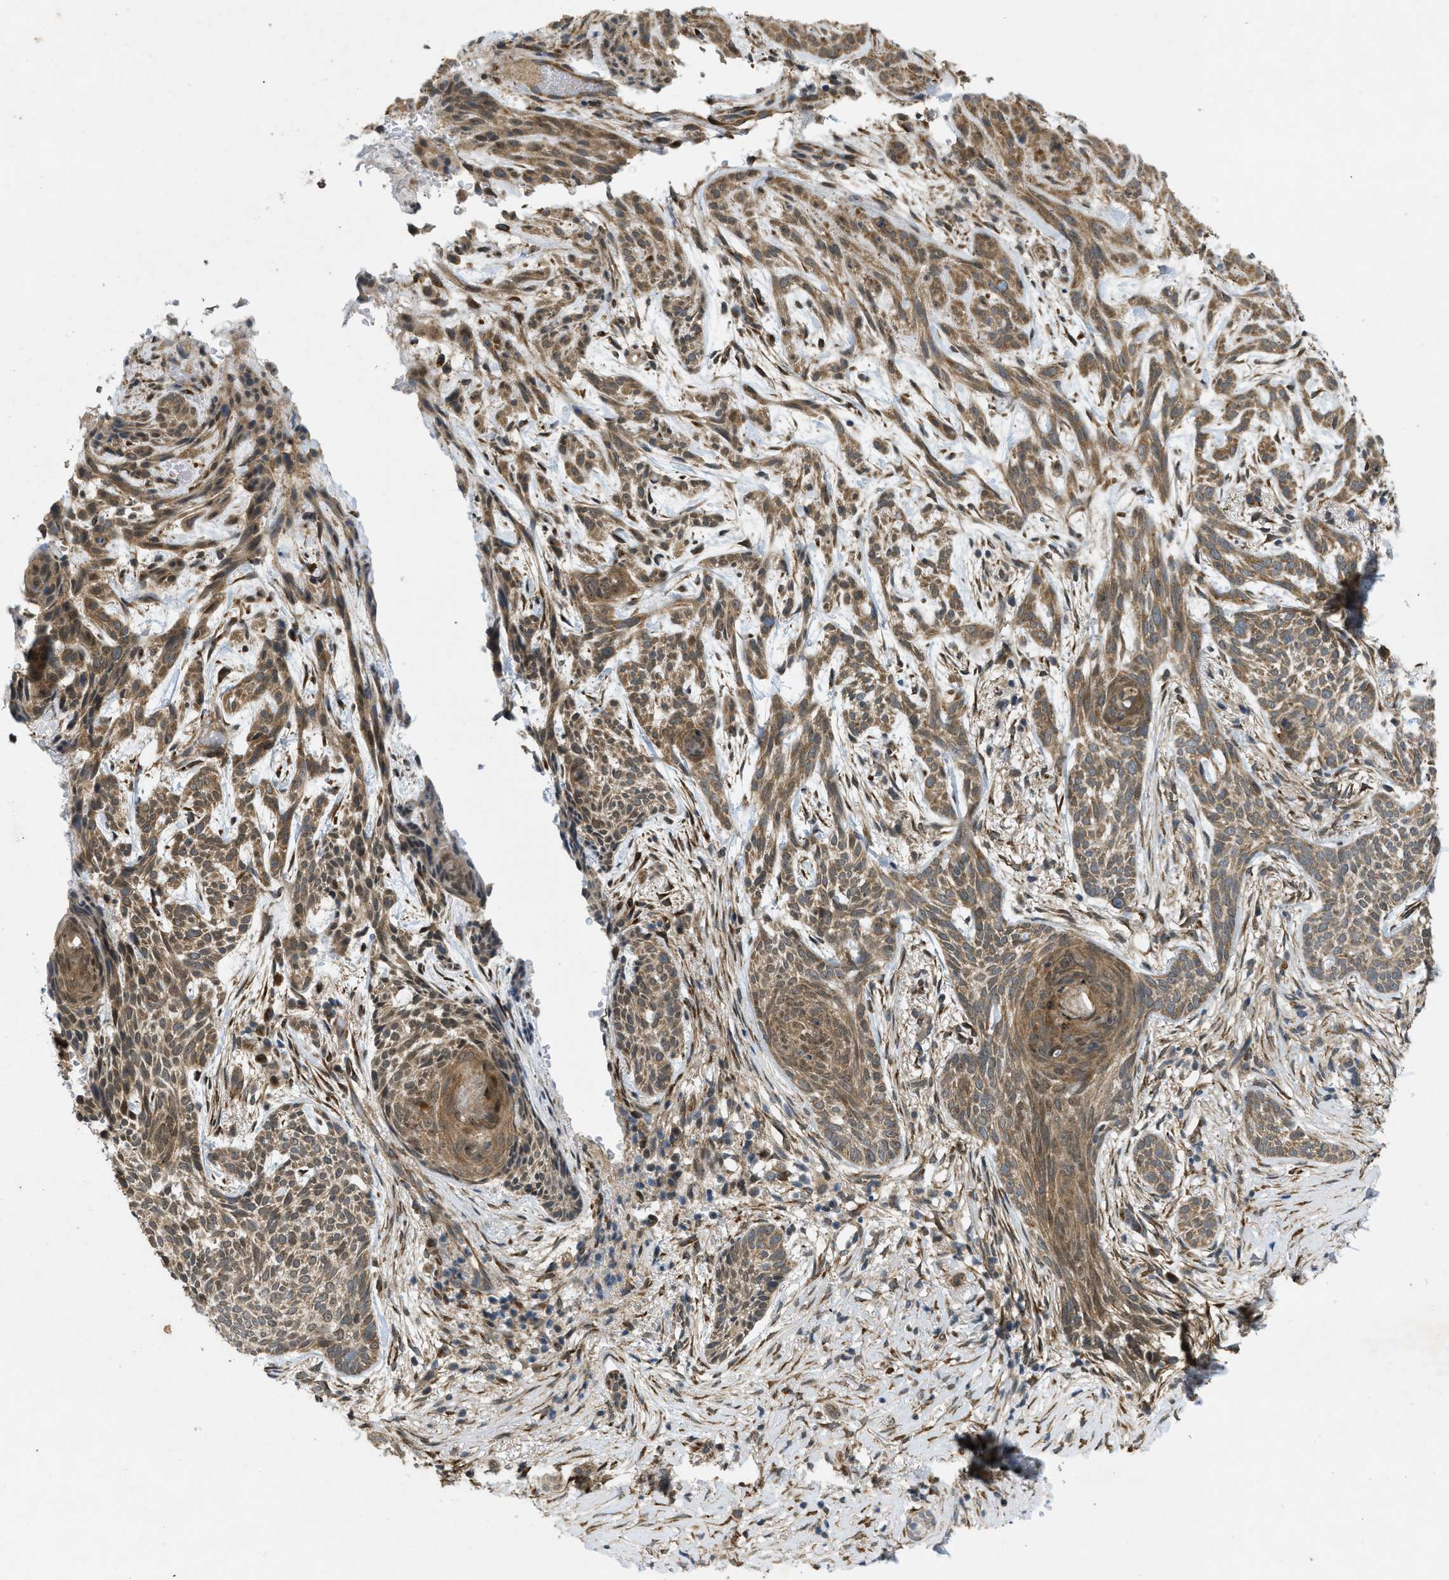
{"staining": {"intensity": "moderate", "quantity": ">75%", "location": "cytoplasmic/membranous"}, "tissue": "skin cancer", "cell_type": "Tumor cells", "image_type": "cancer", "snomed": [{"axis": "morphology", "description": "Basal cell carcinoma"}, {"axis": "topography", "description": "Skin"}], "caption": "High-magnification brightfield microscopy of skin basal cell carcinoma stained with DAB (brown) and counterstained with hematoxylin (blue). tumor cells exhibit moderate cytoplasmic/membranous expression is present in approximately>75% of cells.", "gene": "IFNLR1", "patient": {"sex": "female", "age": 59}}